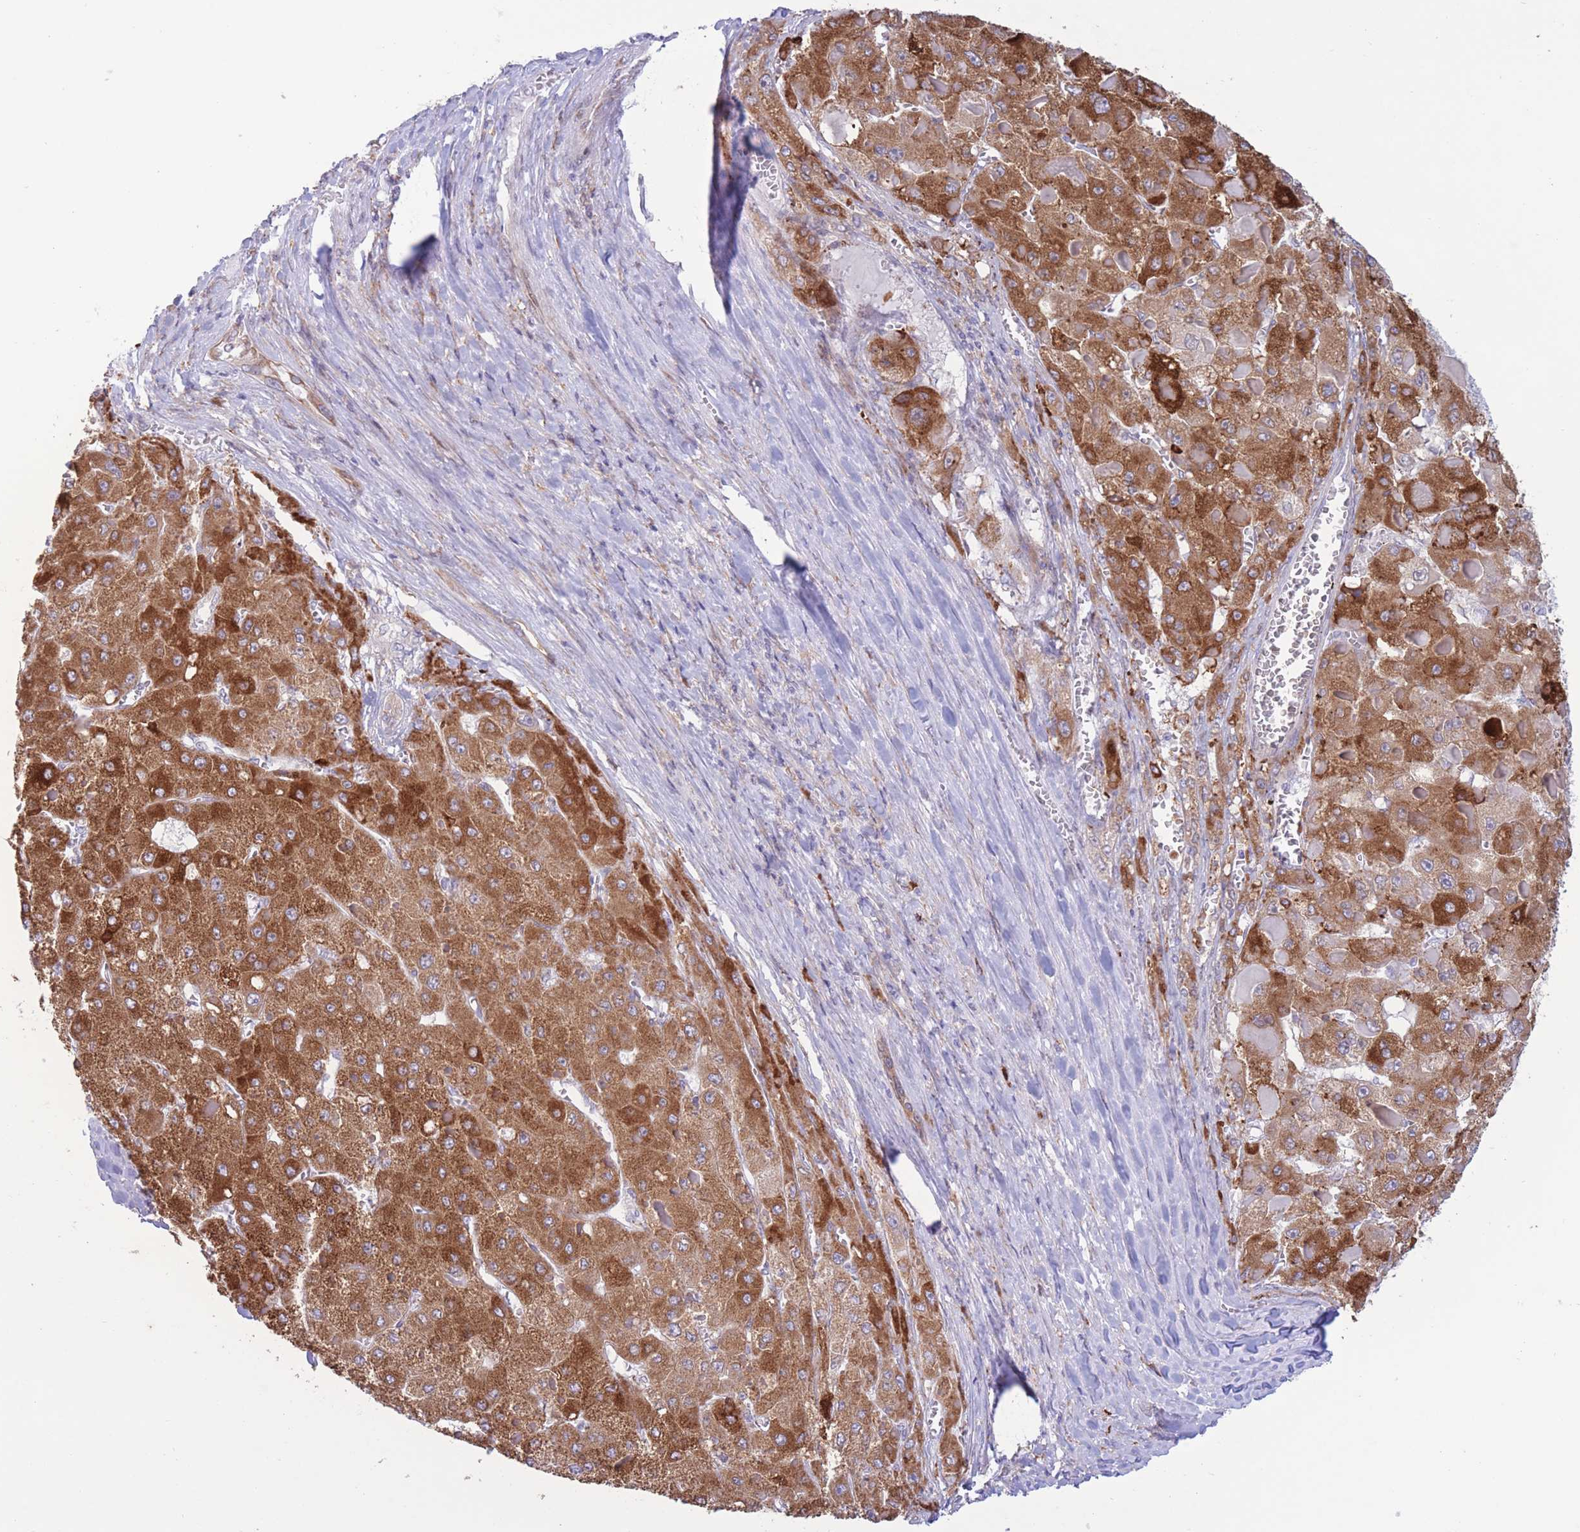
{"staining": {"intensity": "strong", "quantity": ">75%", "location": "cytoplasmic/membranous"}, "tissue": "liver cancer", "cell_type": "Tumor cells", "image_type": "cancer", "snomed": [{"axis": "morphology", "description": "Carcinoma, Hepatocellular, NOS"}, {"axis": "topography", "description": "Liver"}], "caption": "Strong cytoplasmic/membranous protein staining is appreciated in approximately >75% of tumor cells in liver hepatocellular carcinoma. (Stains: DAB (3,3'-diaminobenzidine) in brown, nuclei in blue, Microscopy: brightfield microscopy at high magnification).", "gene": "MYDGF", "patient": {"sex": "female", "age": 73}}